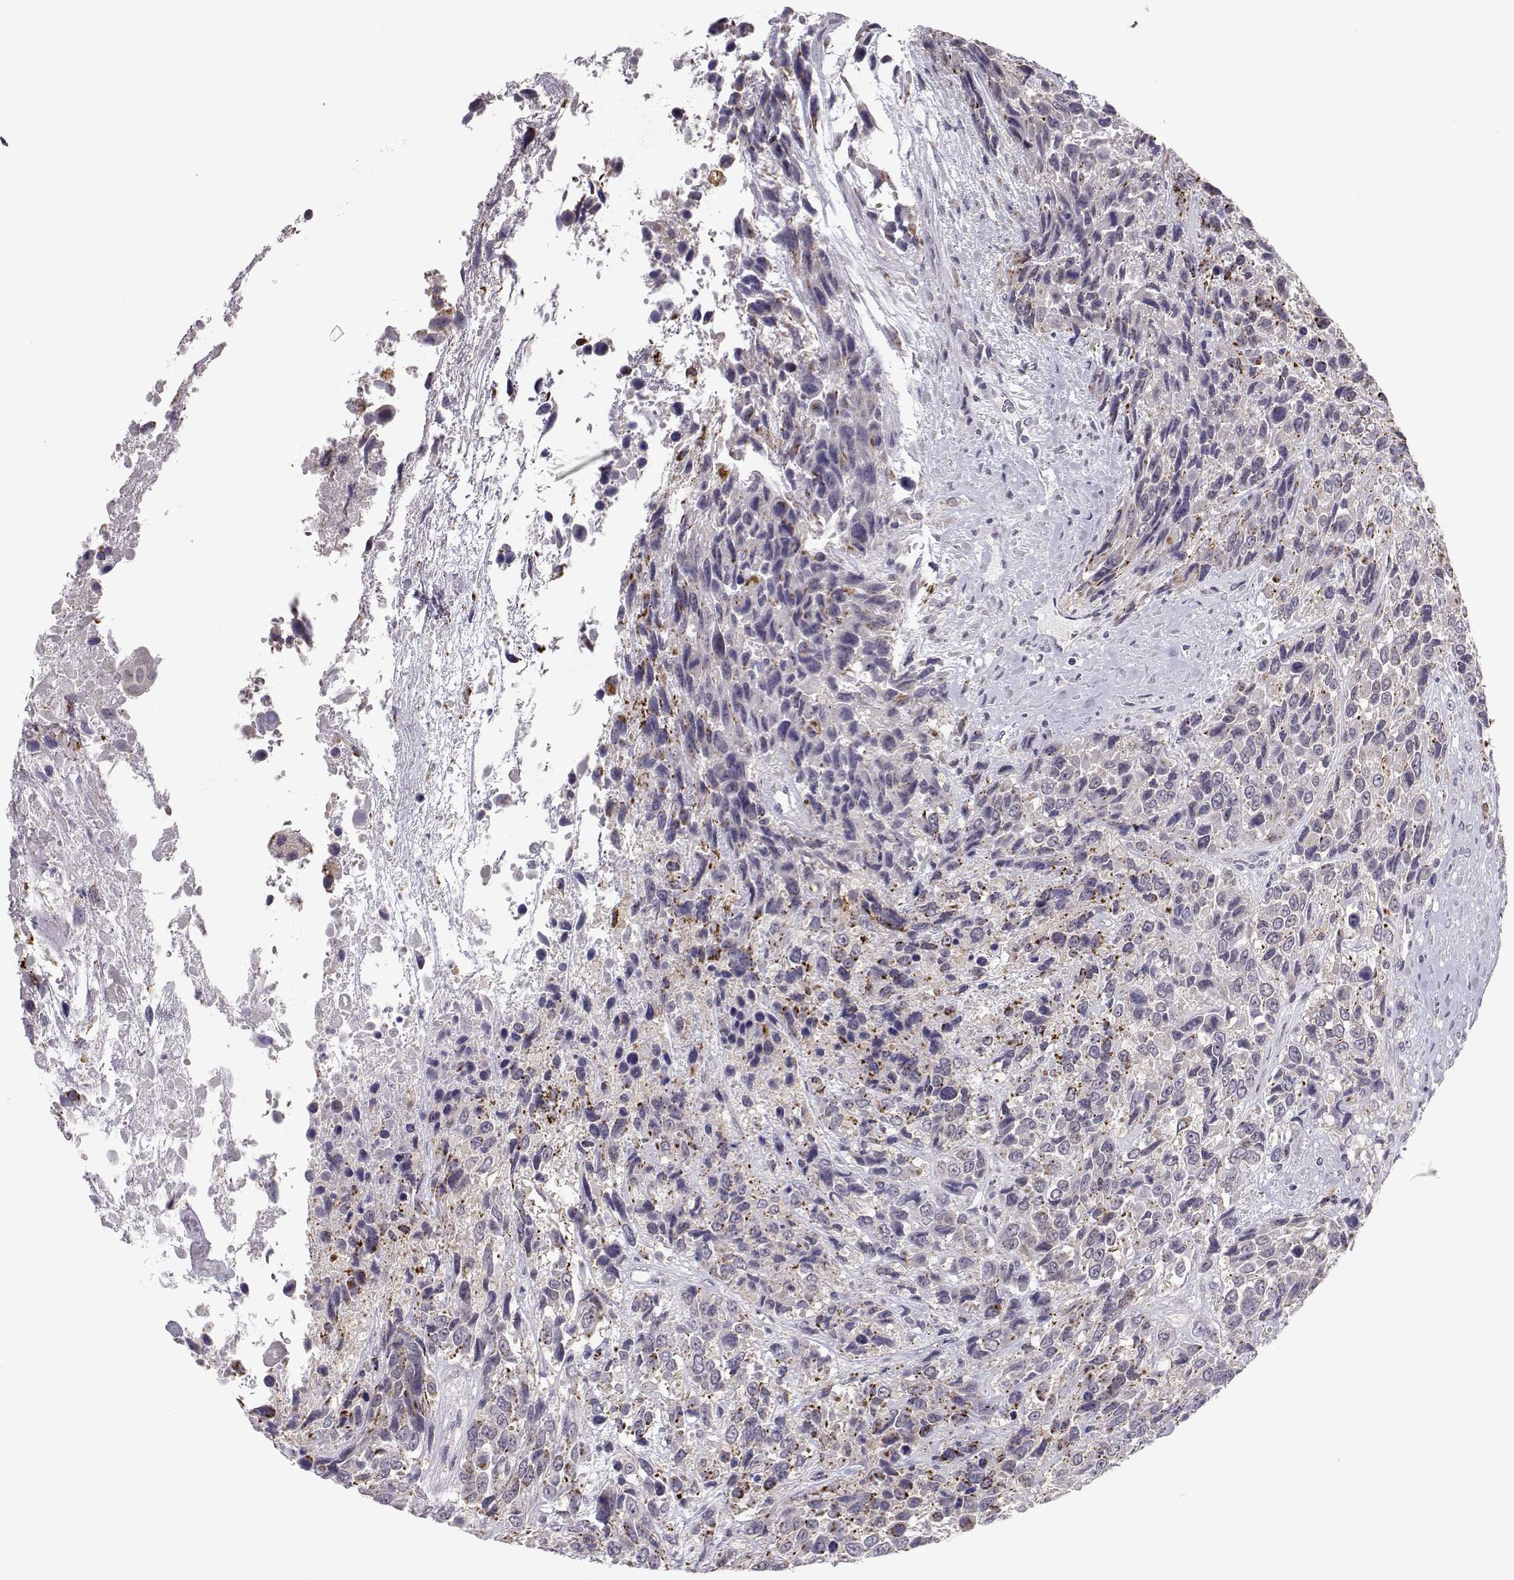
{"staining": {"intensity": "strong", "quantity": "<25%", "location": "cytoplasmic/membranous"}, "tissue": "urothelial cancer", "cell_type": "Tumor cells", "image_type": "cancer", "snomed": [{"axis": "morphology", "description": "Urothelial carcinoma, High grade"}, {"axis": "topography", "description": "Urinary bladder"}], "caption": "Urothelial carcinoma (high-grade) stained for a protein (brown) reveals strong cytoplasmic/membranous positive staining in approximately <25% of tumor cells.", "gene": "NPVF", "patient": {"sex": "female", "age": 70}}